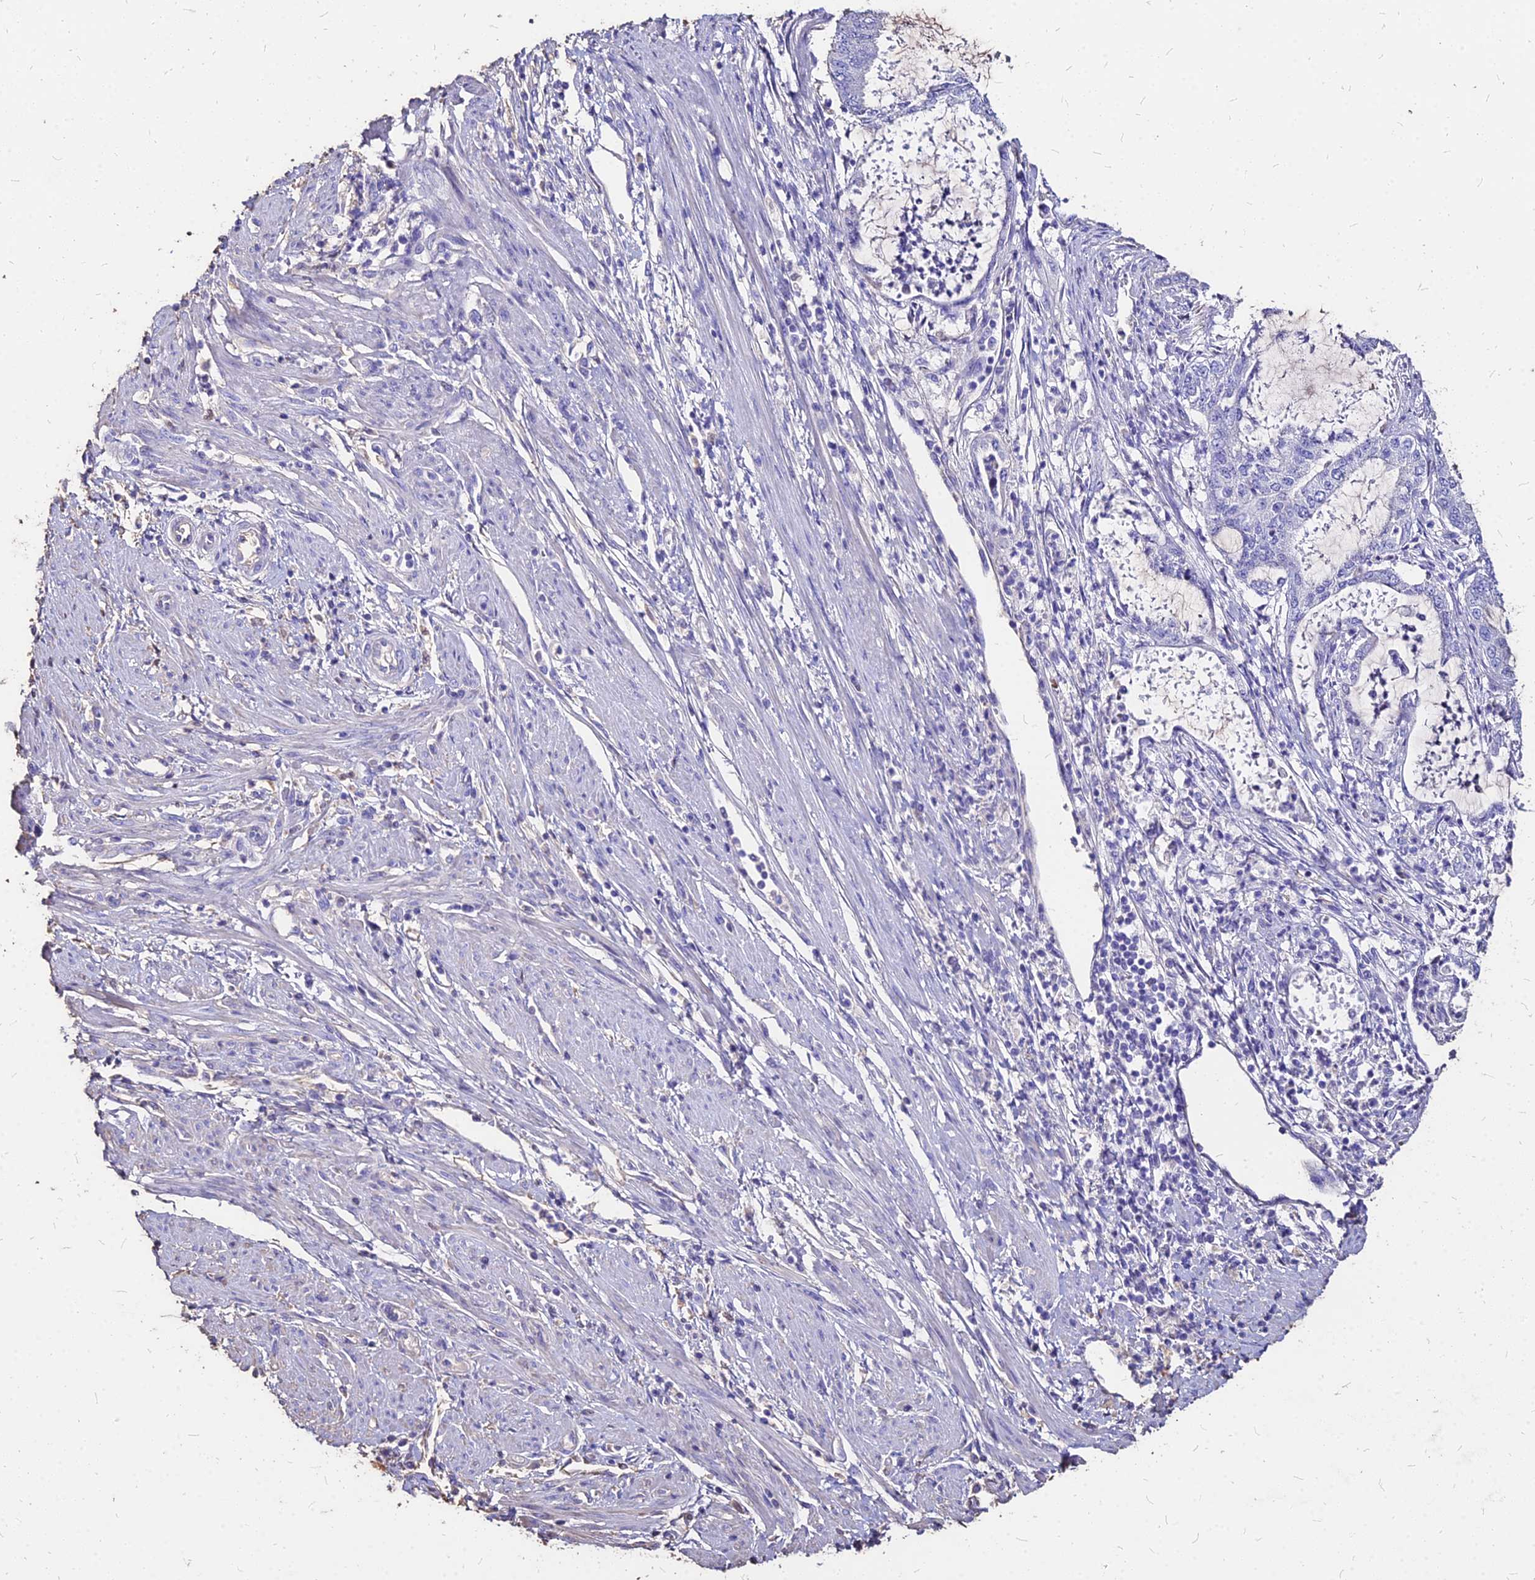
{"staining": {"intensity": "negative", "quantity": "none", "location": "none"}, "tissue": "endometrial cancer", "cell_type": "Tumor cells", "image_type": "cancer", "snomed": [{"axis": "morphology", "description": "Adenocarcinoma, NOS"}, {"axis": "topography", "description": "Endometrium"}], "caption": "Immunohistochemical staining of human endometrial cancer (adenocarcinoma) exhibits no significant positivity in tumor cells.", "gene": "NME5", "patient": {"sex": "female", "age": 51}}